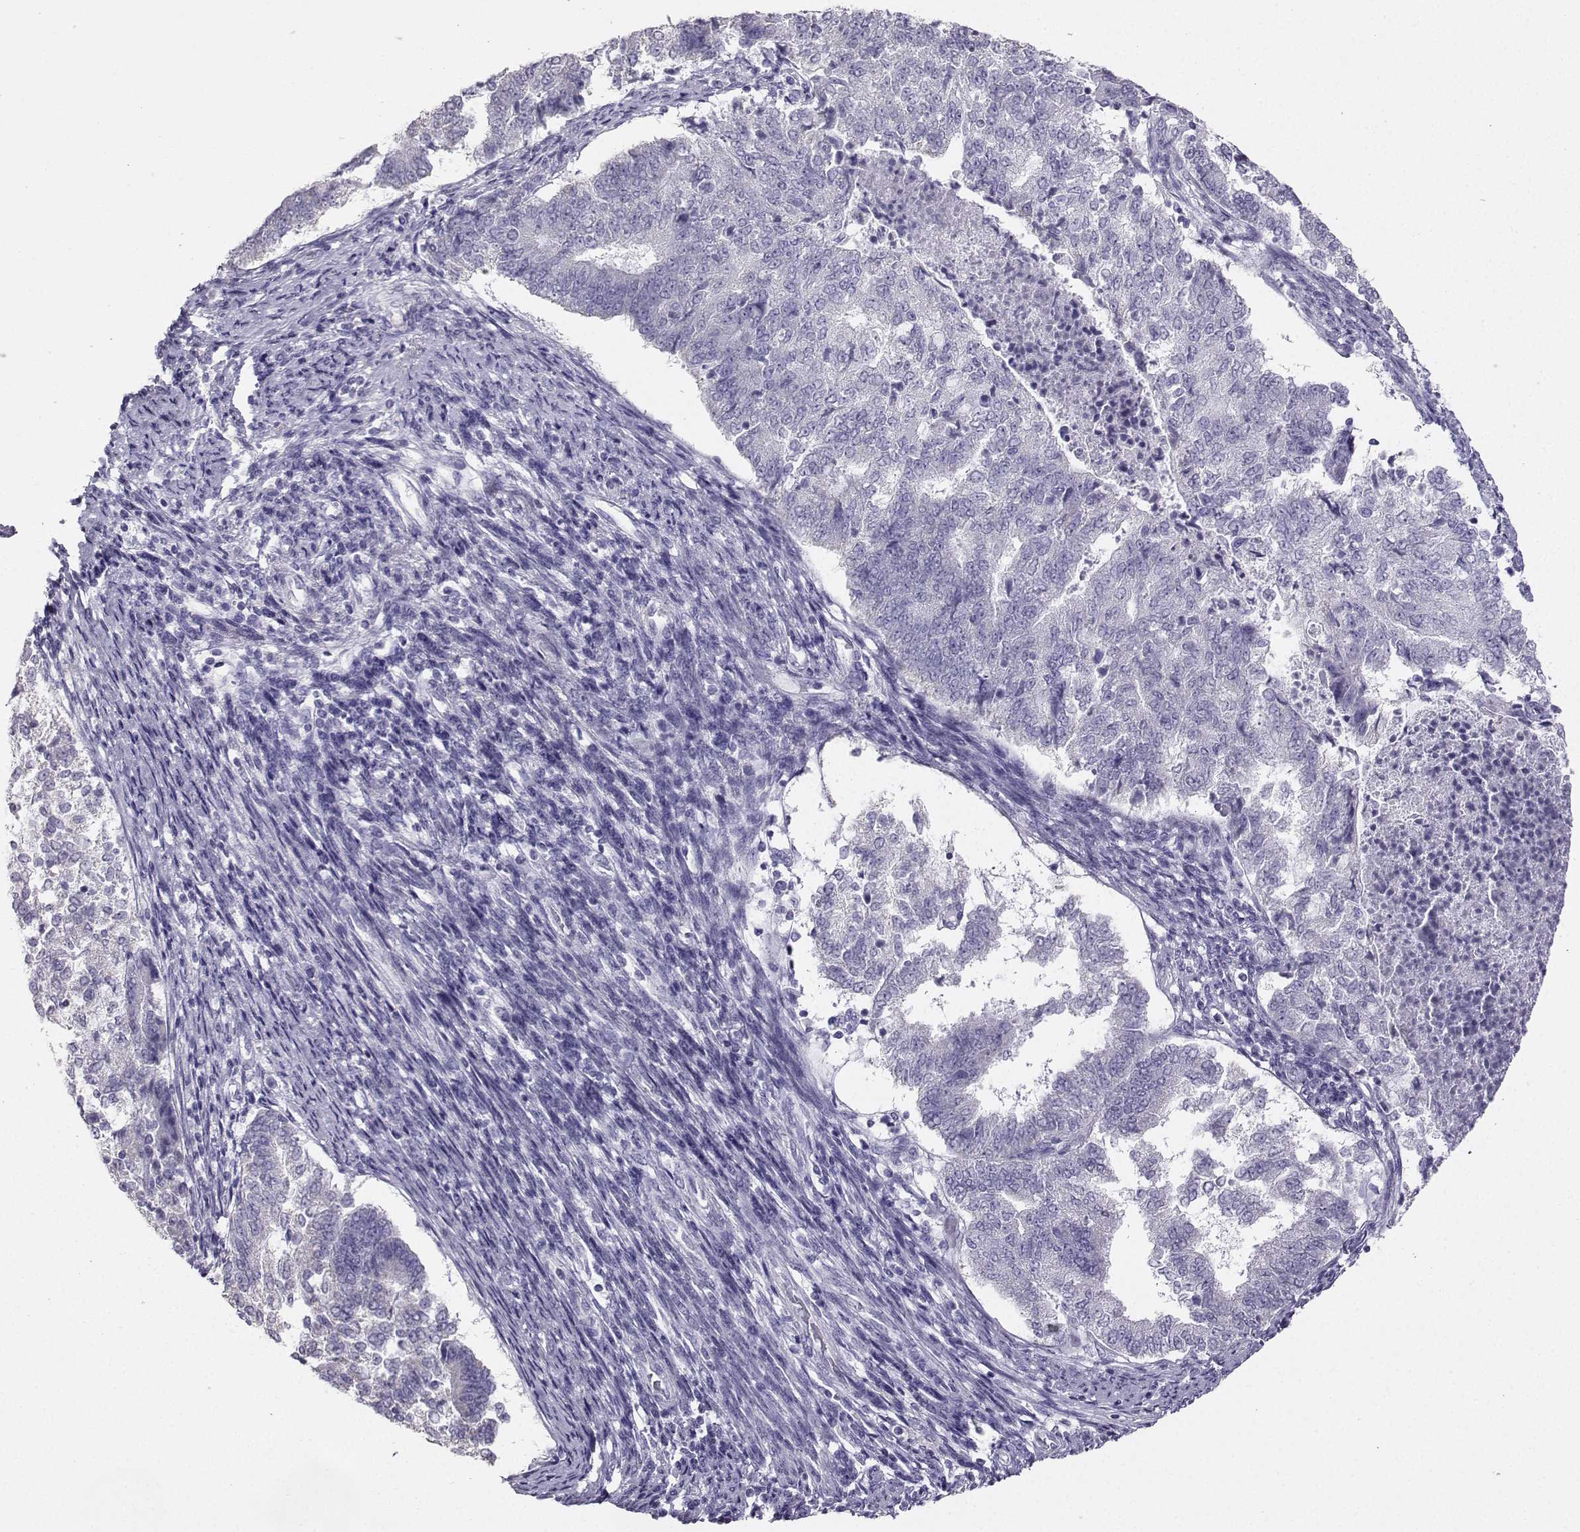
{"staining": {"intensity": "negative", "quantity": "none", "location": "none"}, "tissue": "endometrial cancer", "cell_type": "Tumor cells", "image_type": "cancer", "snomed": [{"axis": "morphology", "description": "Adenocarcinoma, NOS"}, {"axis": "topography", "description": "Endometrium"}], "caption": "Micrograph shows no protein staining in tumor cells of endometrial cancer tissue.", "gene": "AVP", "patient": {"sex": "female", "age": 65}}